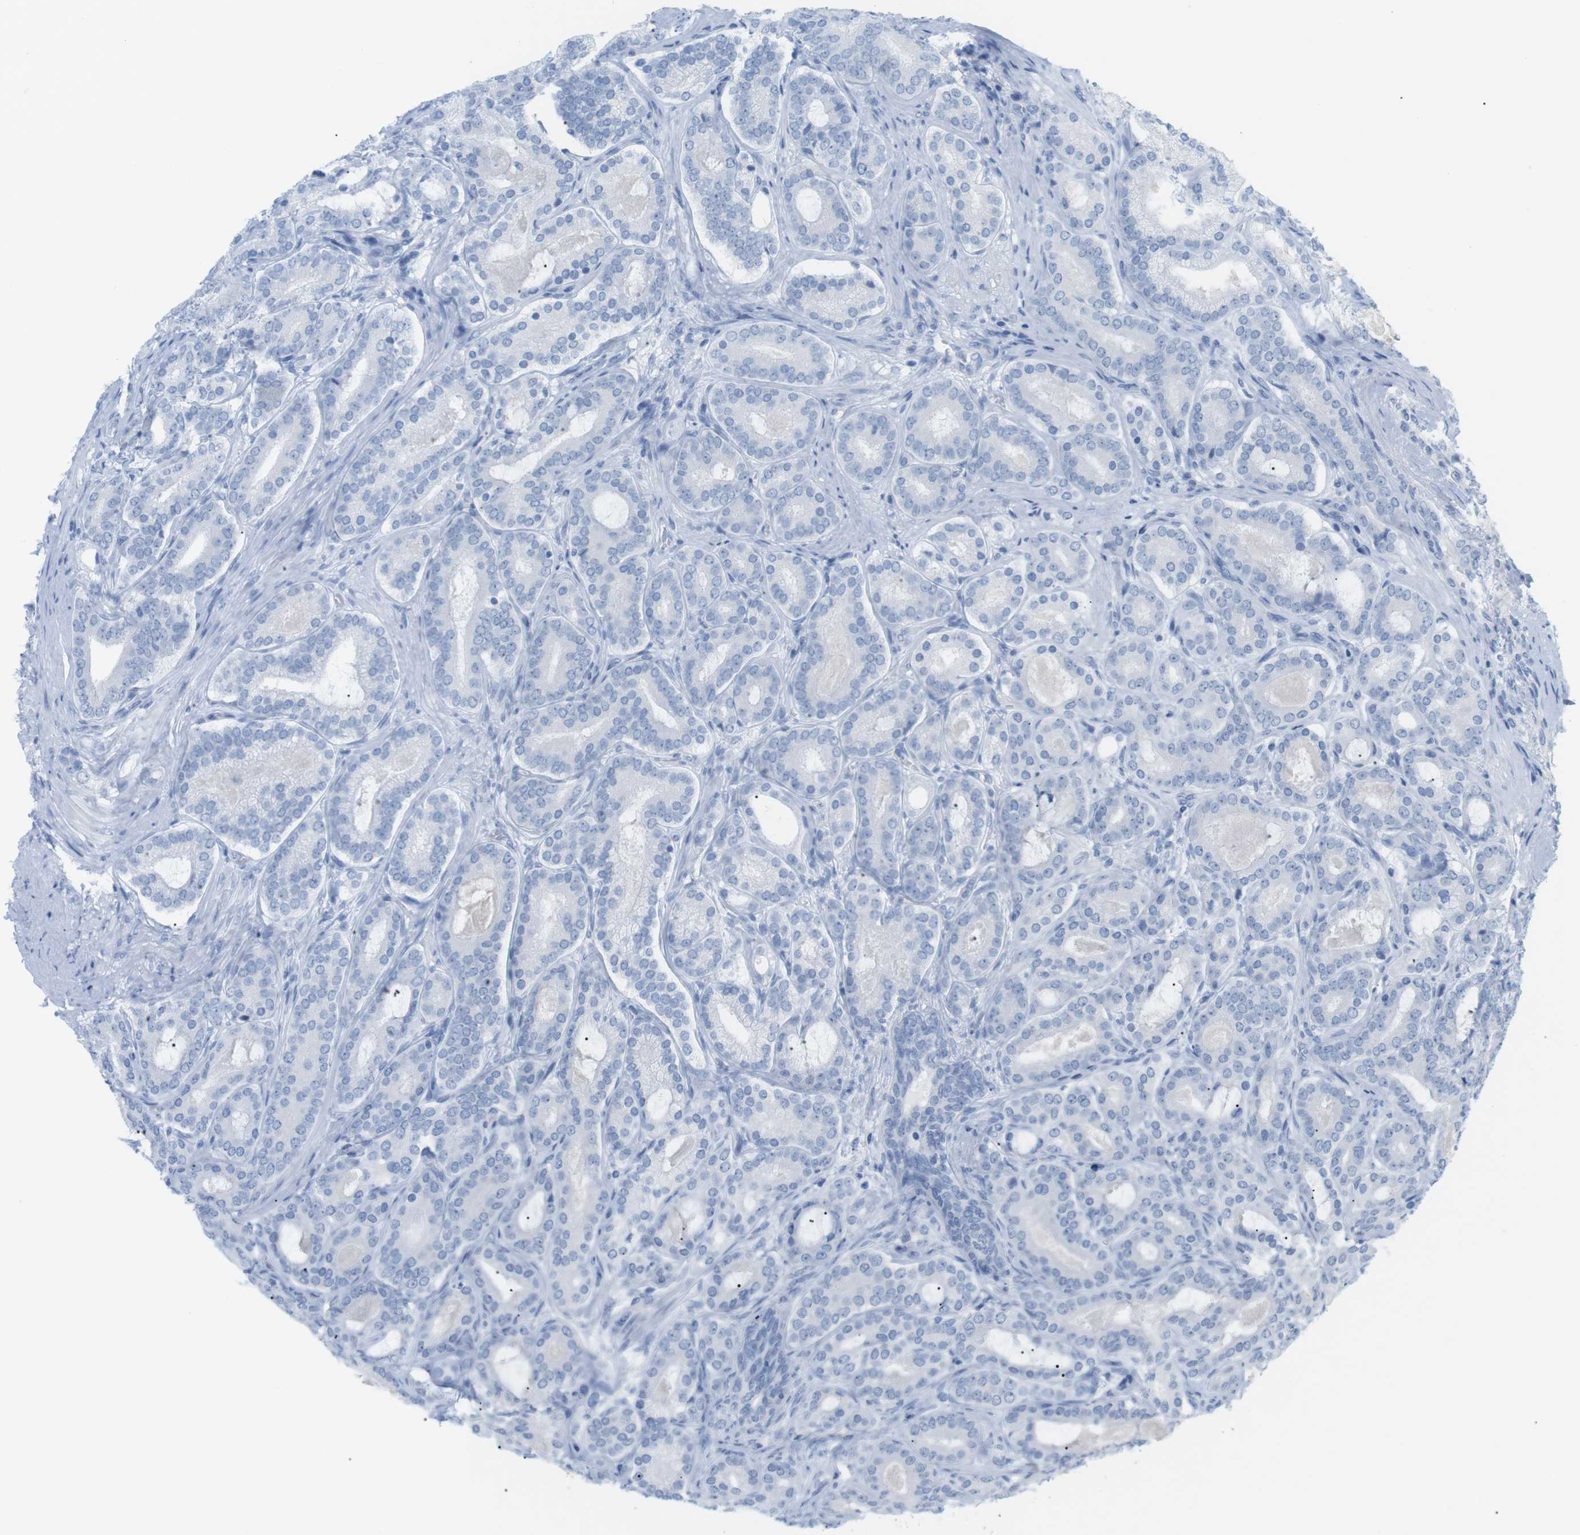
{"staining": {"intensity": "negative", "quantity": "none", "location": "none"}, "tissue": "prostate cancer", "cell_type": "Tumor cells", "image_type": "cancer", "snomed": [{"axis": "morphology", "description": "Adenocarcinoma, High grade"}, {"axis": "topography", "description": "Prostate"}], "caption": "A high-resolution histopathology image shows immunohistochemistry staining of prostate cancer, which reveals no significant positivity in tumor cells. (DAB (3,3'-diaminobenzidine) IHC with hematoxylin counter stain).", "gene": "HBG2", "patient": {"sex": "male", "age": 60}}